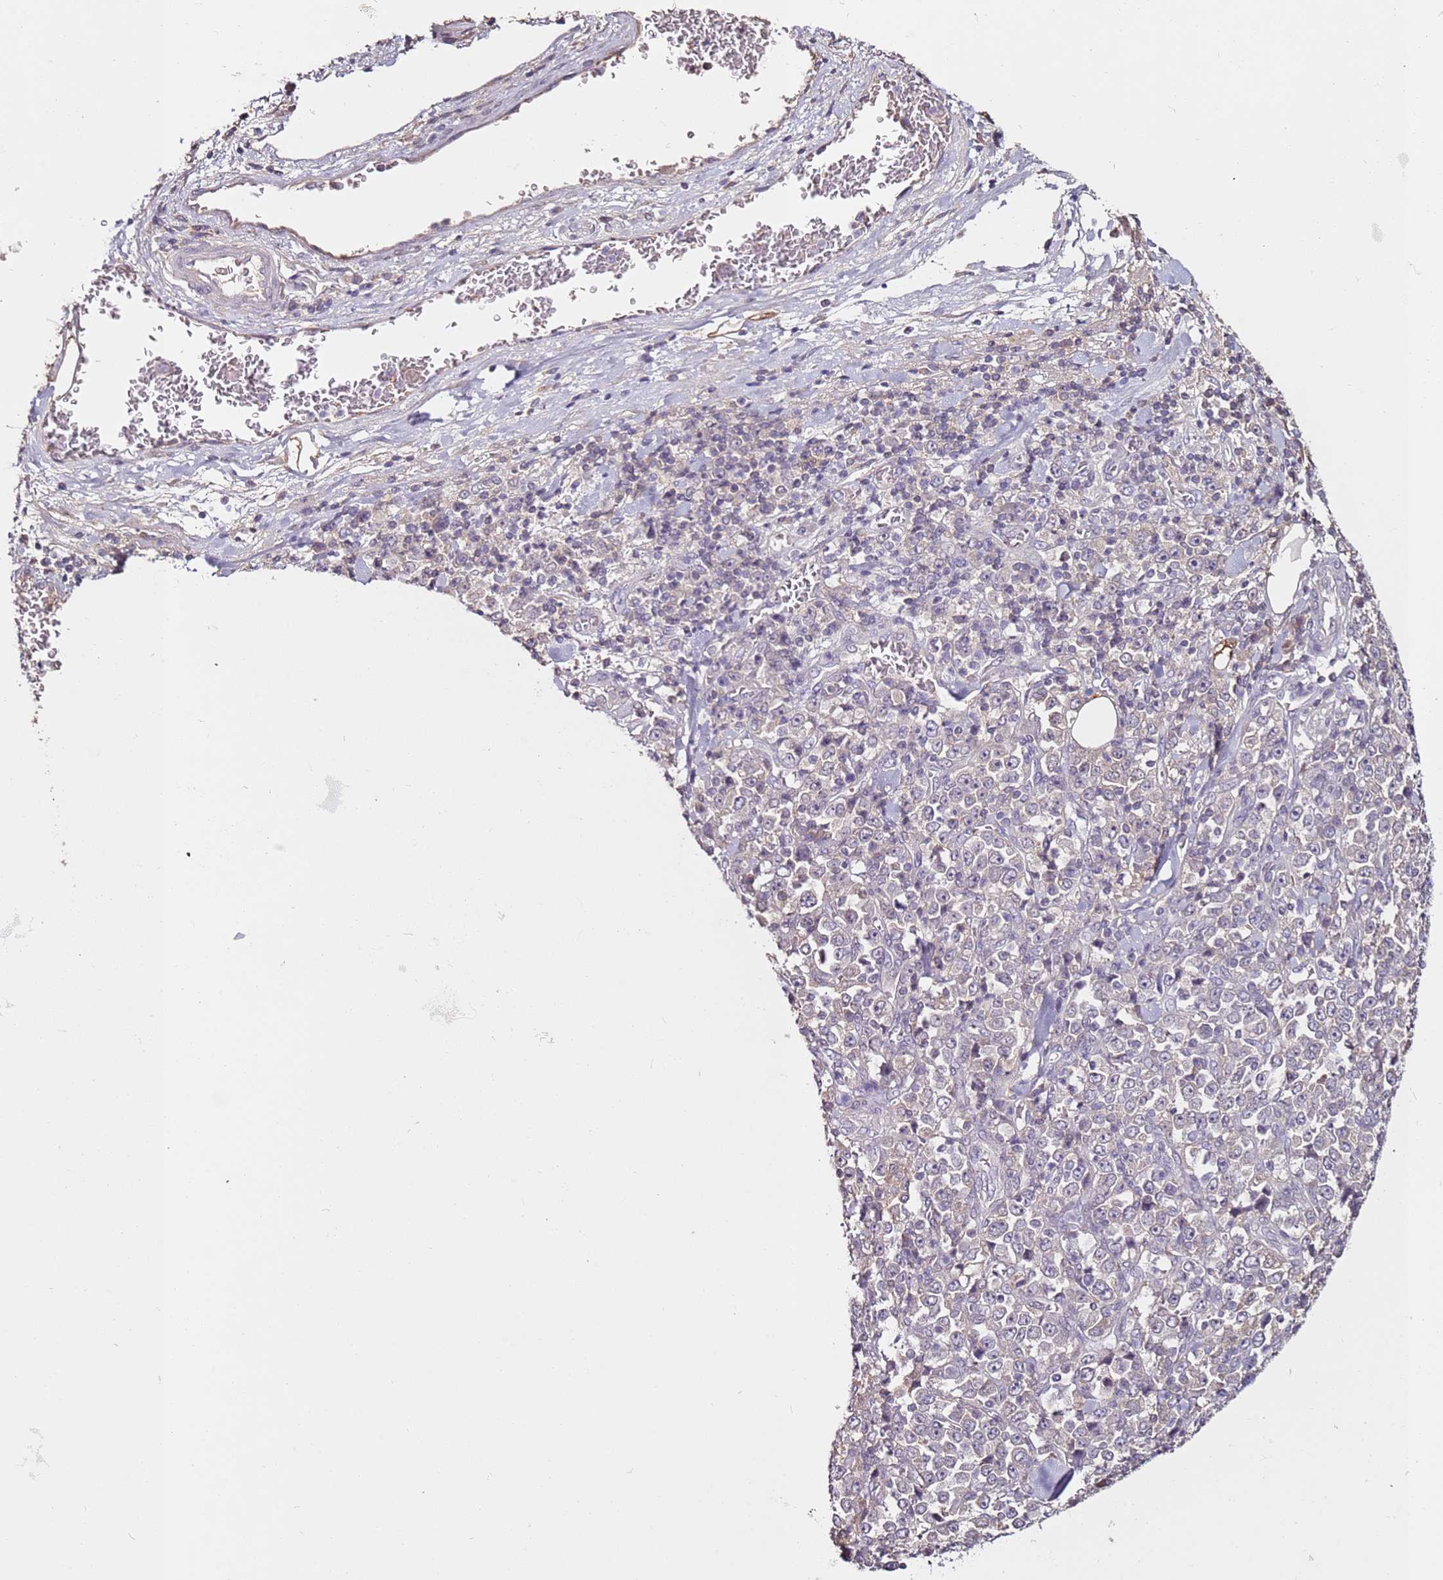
{"staining": {"intensity": "negative", "quantity": "none", "location": "none"}, "tissue": "stomach cancer", "cell_type": "Tumor cells", "image_type": "cancer", "snomed": [{"axis": "morphology", "description": "Normal tissue, NOS"}, {"axis": "morphology", "description": "Adenocarcinoma, NOS"}, {"axis": "topography", "description": "Stomach, upper"}, {"axis": "topography", "description": "Stomach"}], "caption": "Immunohistochemistry (IHC) image of human stomach cancer (adenocarcinoma) stained for a protein (brown), which displays no positivity in tumor cells.", "gene": "MDH1", "patient": {"sex": "male", "age": 59}}